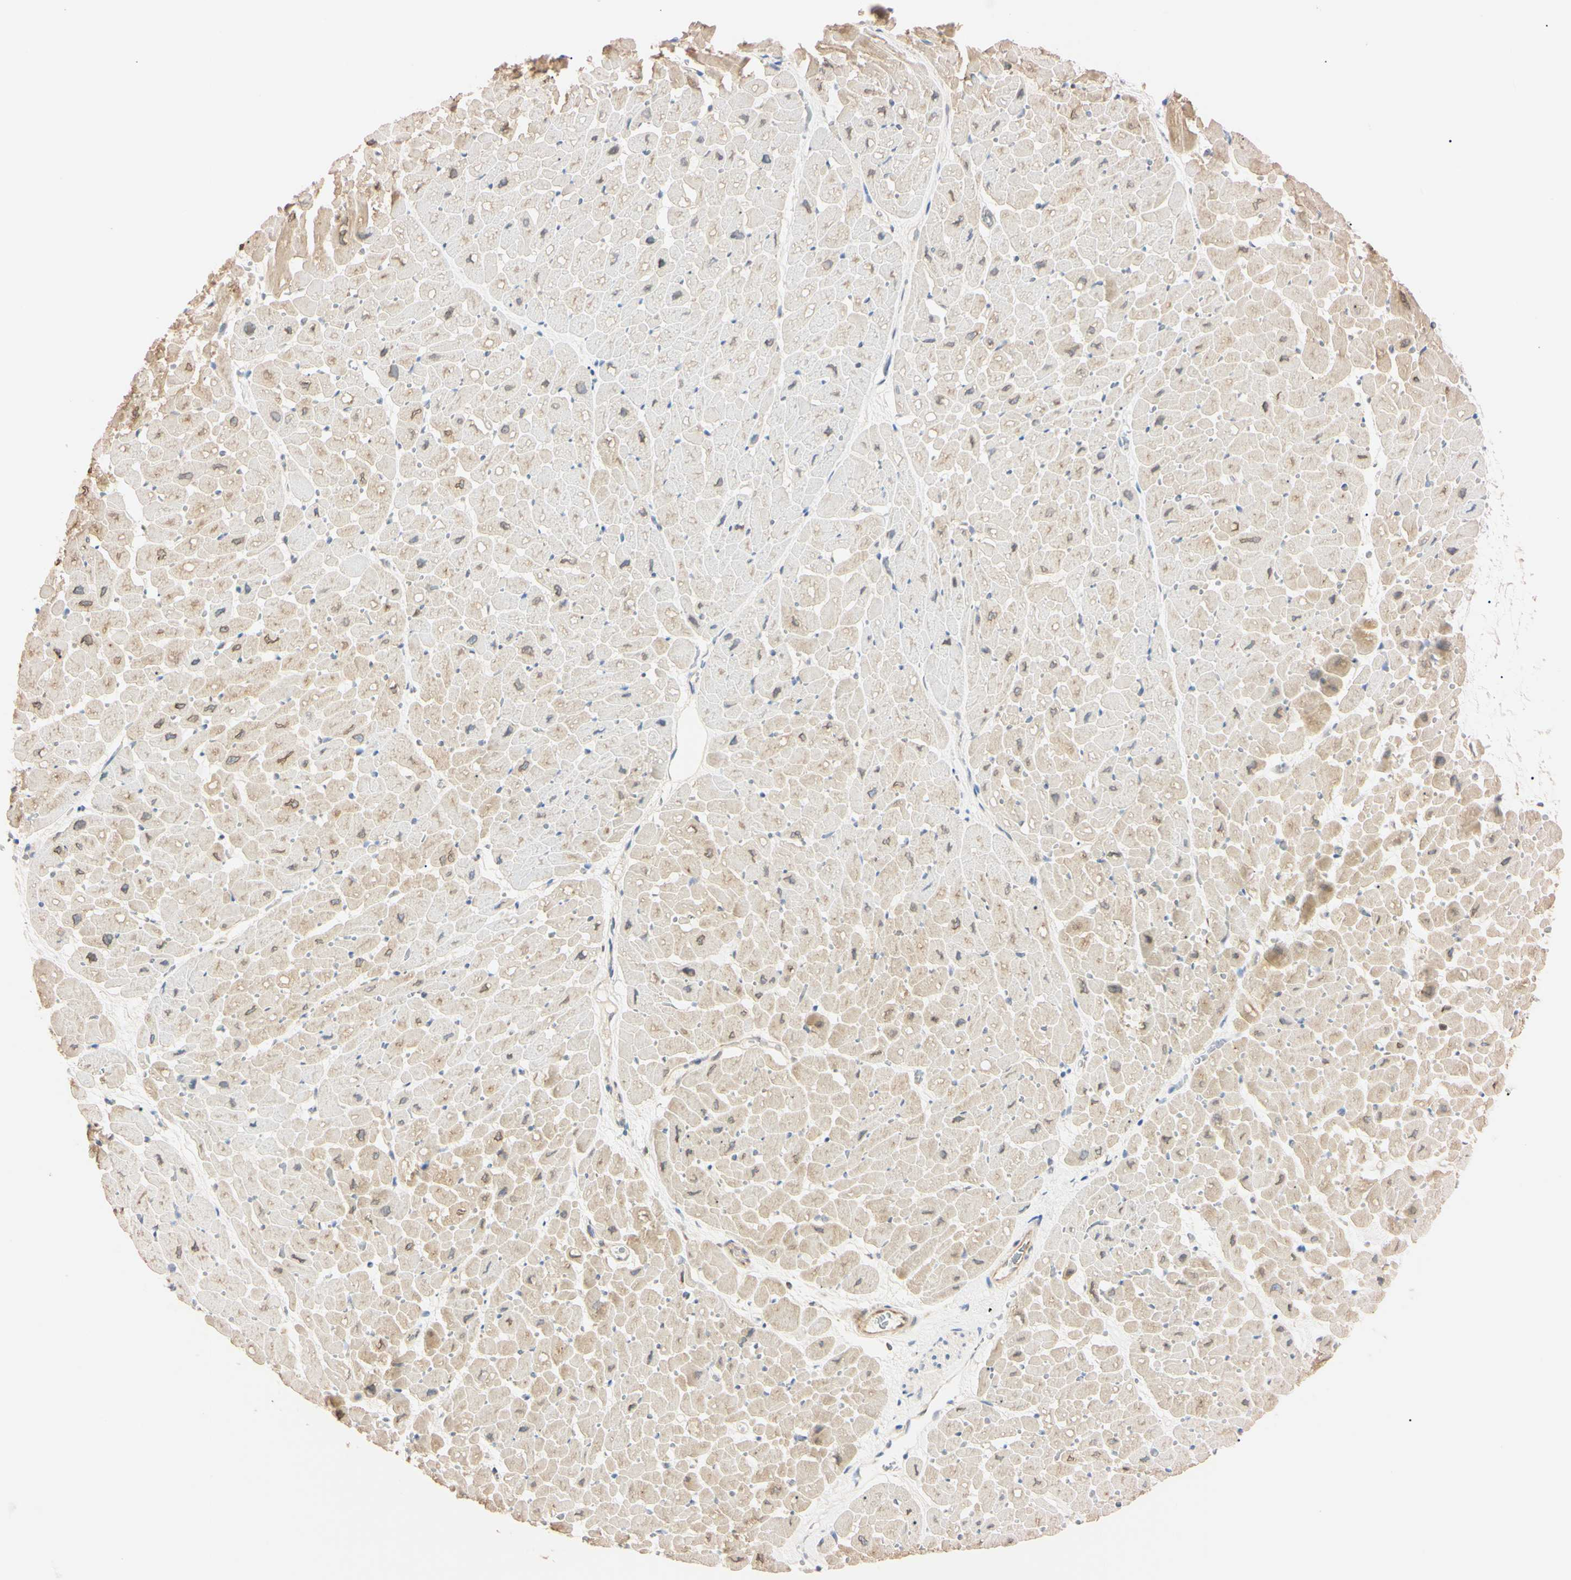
{"staining": {"intensity": "weak", "quantity": "25%-75%", "location": "cytoplasmic/membranous"}, "tissue": "heart muscle", "cell_type": "Cardiomyocytes", "image_type": "normal", "snomed": [{"axis": "morphology", "description": "Normal tissue, NOS"}, {"axis": "topography", "description": "Heart"}], "caption": "The micrograph demonstrates staining of benign heart muscle, revealing weak cytoplasmic/membranous protein expression (brown color) within cardiomyocytes. (DAB = brown stain, brightfield microscopy at high magnification).", "gene": "IER3IP1", "patient": {"sex": "male", "age": 45}}